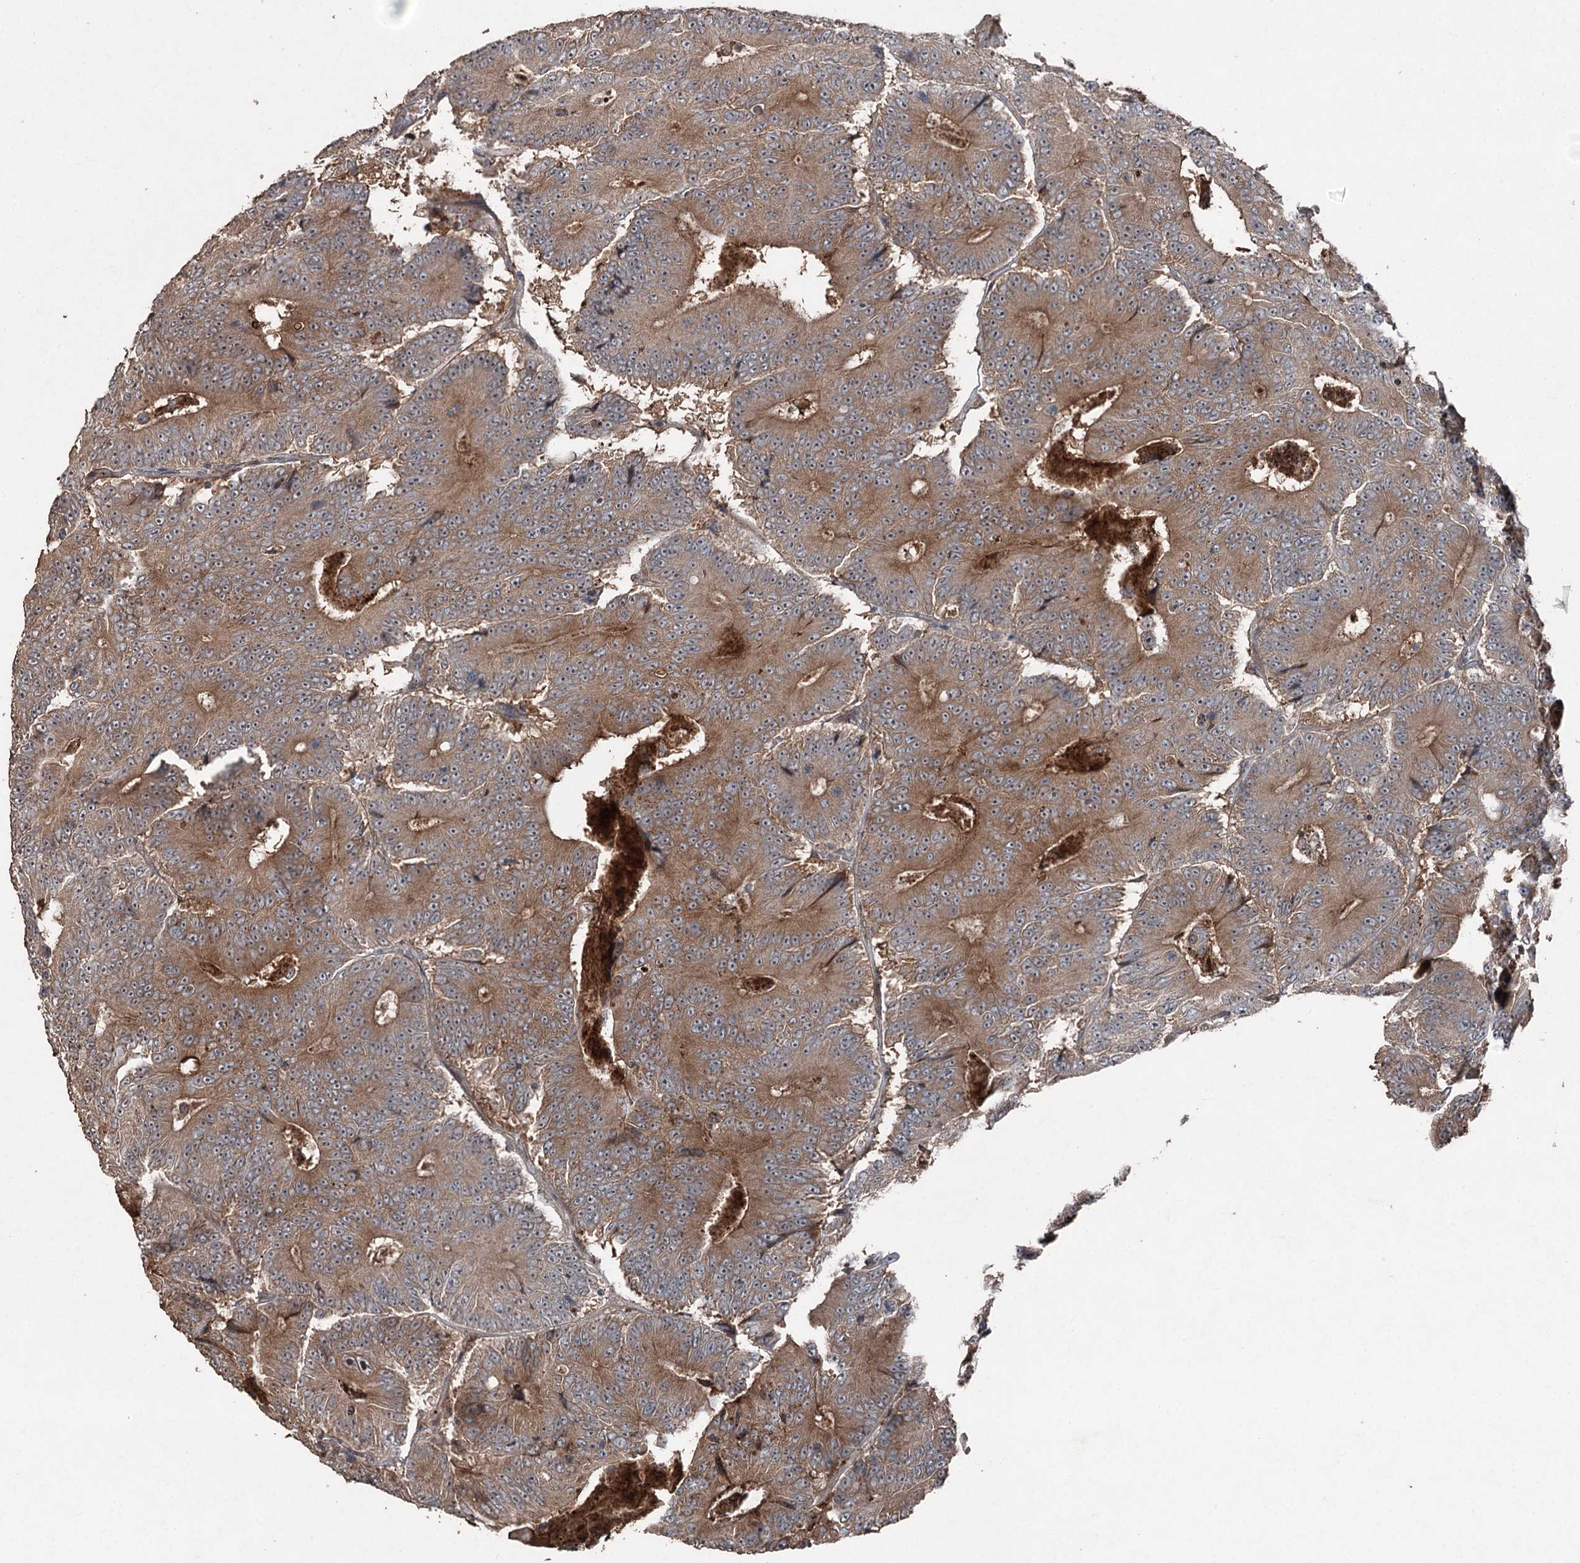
{"staining": {"intensity": "moderate", "quantity": ">75%", "location": "cytoplasmic/membranous"}, "tissue": "colorectal cancer", "cell_type": "Tumor cells", "image_type": "cancer", "snomed": [{"axis": "morphology", "description": "Adenocarcinoma, NOS"}, {"axis": "topography", "description": "Colon"}], "caption": "Protein expression analysis of human adenocarcinoma (colorectal) reveals moderate cytoplasmic/membranous staining in approximately >75% of tumor cells.", "gene": "MAPK8IP2", "patient": {"sex": "male", "age": 83}}